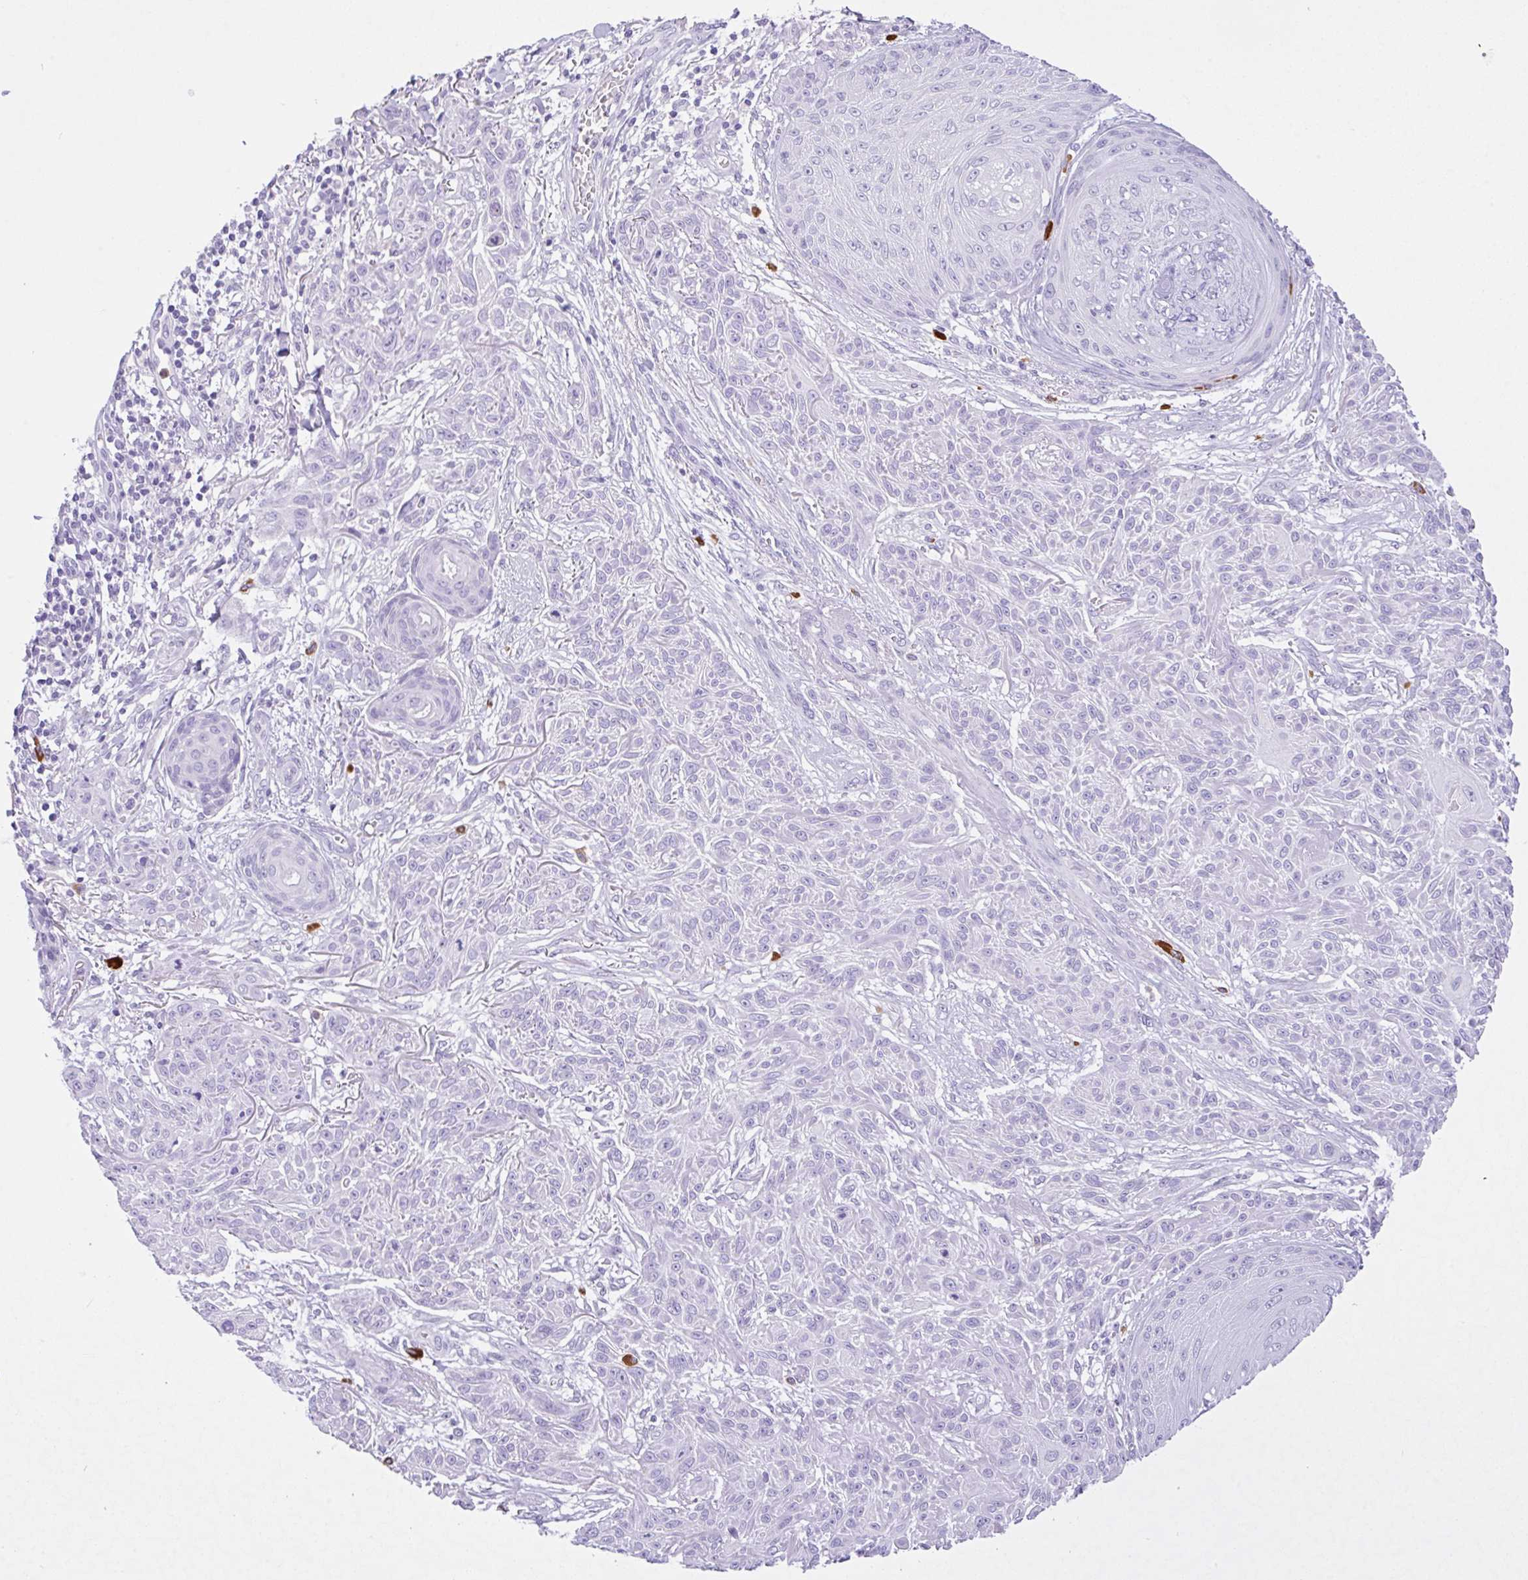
{"staining": {"intensity": "negative", "quantity": "none", "location": "none"}, "tissue": "skin cancer", "cell_type": "Tumor cells", "image_type": "cancer", "snomed": [{"axis": "morphology", "description": "Squamous cell carcinoma, NOS"}, {"axis": "topography", "description": "Skin"}], "caption": "Immunohistochemistry of skin cancer exhibits no staining in tumor cells.", "gene": "NCF1", "patient": {"sex": "male", "age": 86}}